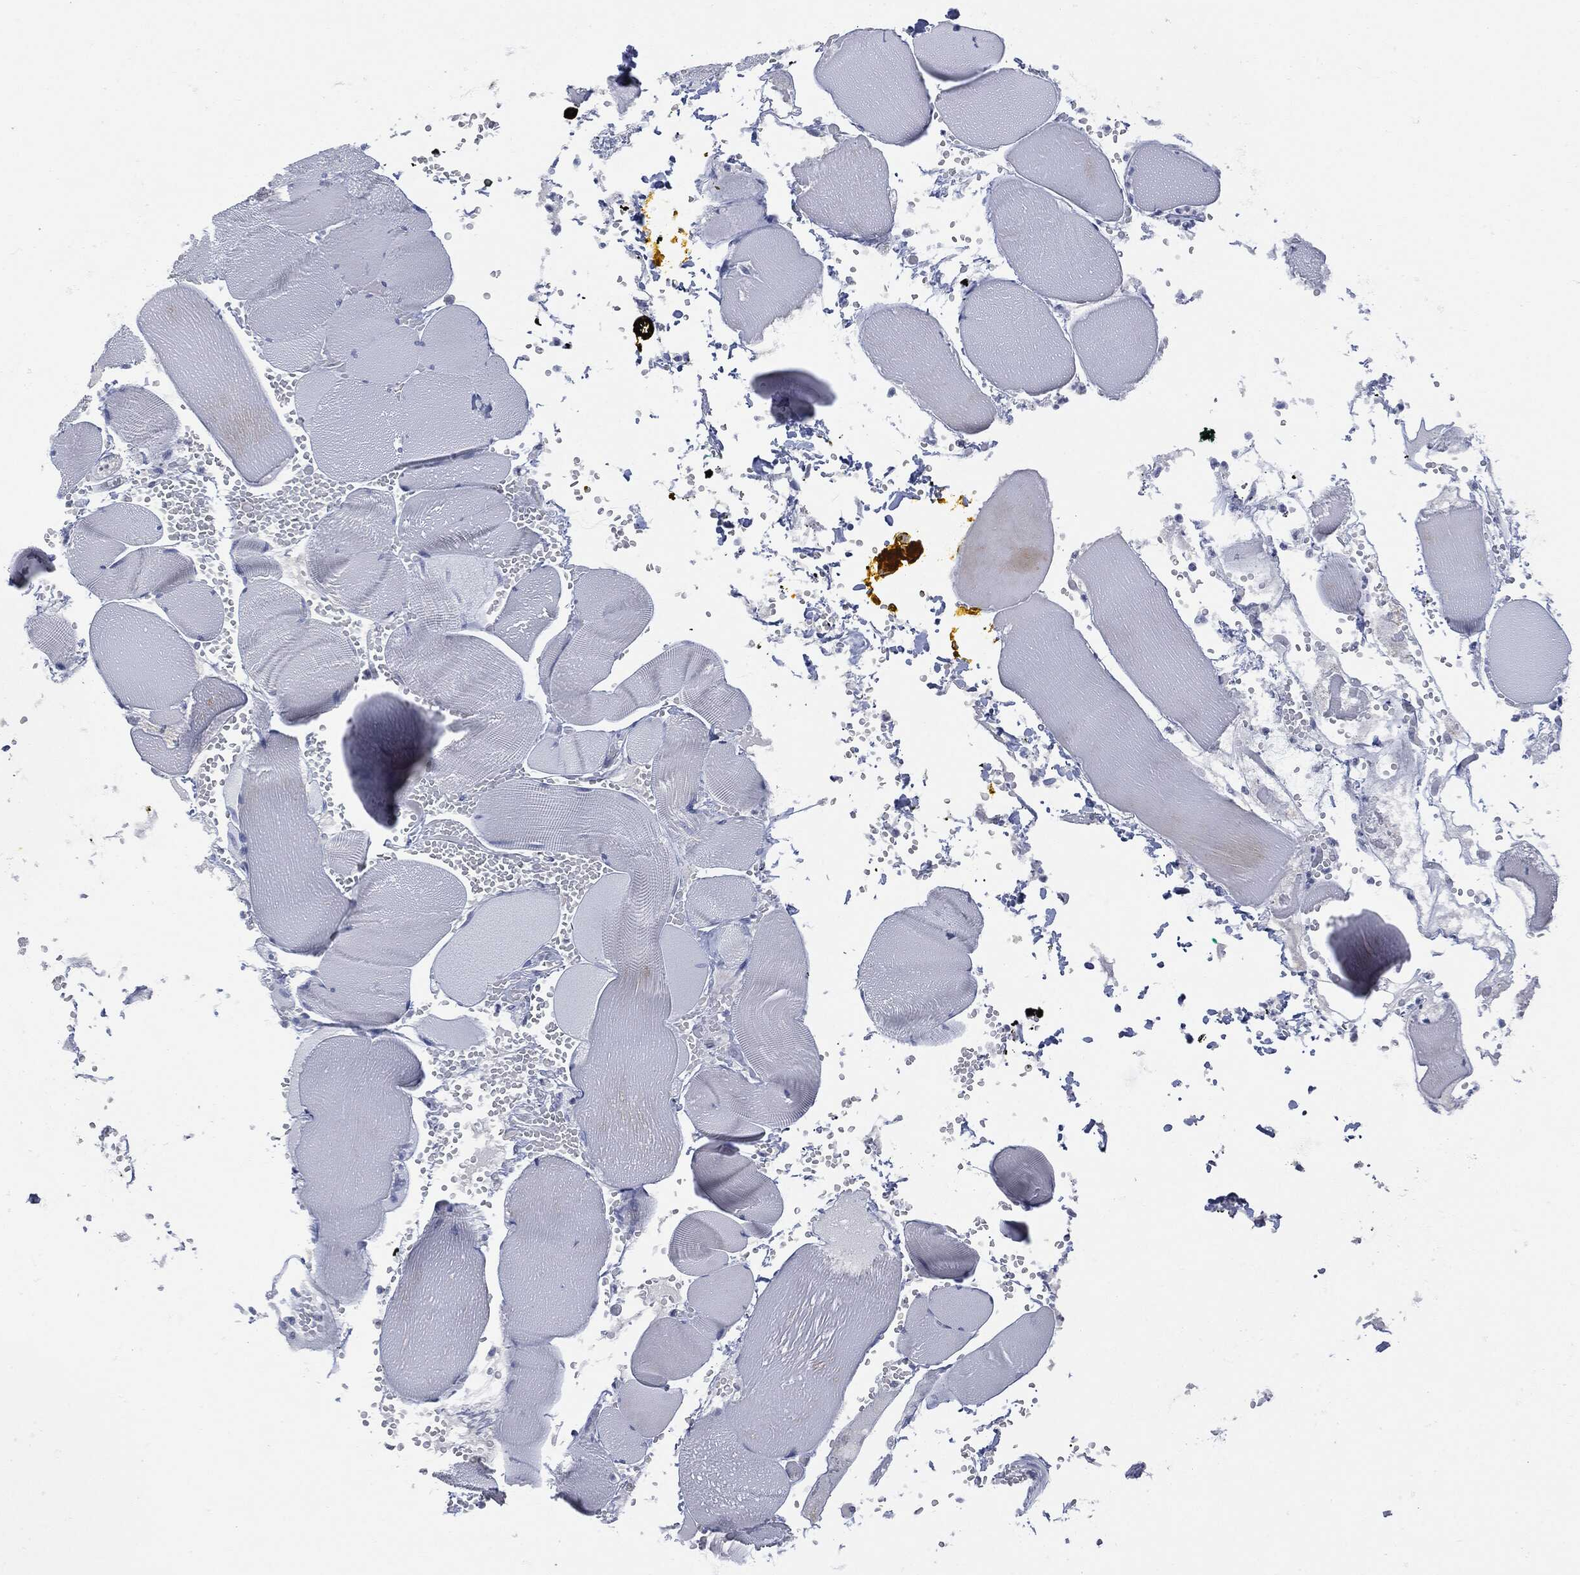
{"staining": {"intensity": "negative", "quantity": "none", "location": "none"}, "tissue": "skeletal muscle", "cell_type": "Myocytes", "image_type": "normal", "snomed": [{"axis": "morphology", "description": "Normal tissue, NOS"}, {"axis": "topography", "description": "Skeletal muscle"}], "caption": "The histopathology image exhibits no staining of myocytes in unremarkable skeletal muscle. (Brightfield microscopy of DAB (3,3'-diaminobenzidine) IHC at high magnification).", "gene": "UBE2C", "patient": {"sex": "male", "age": 56}}